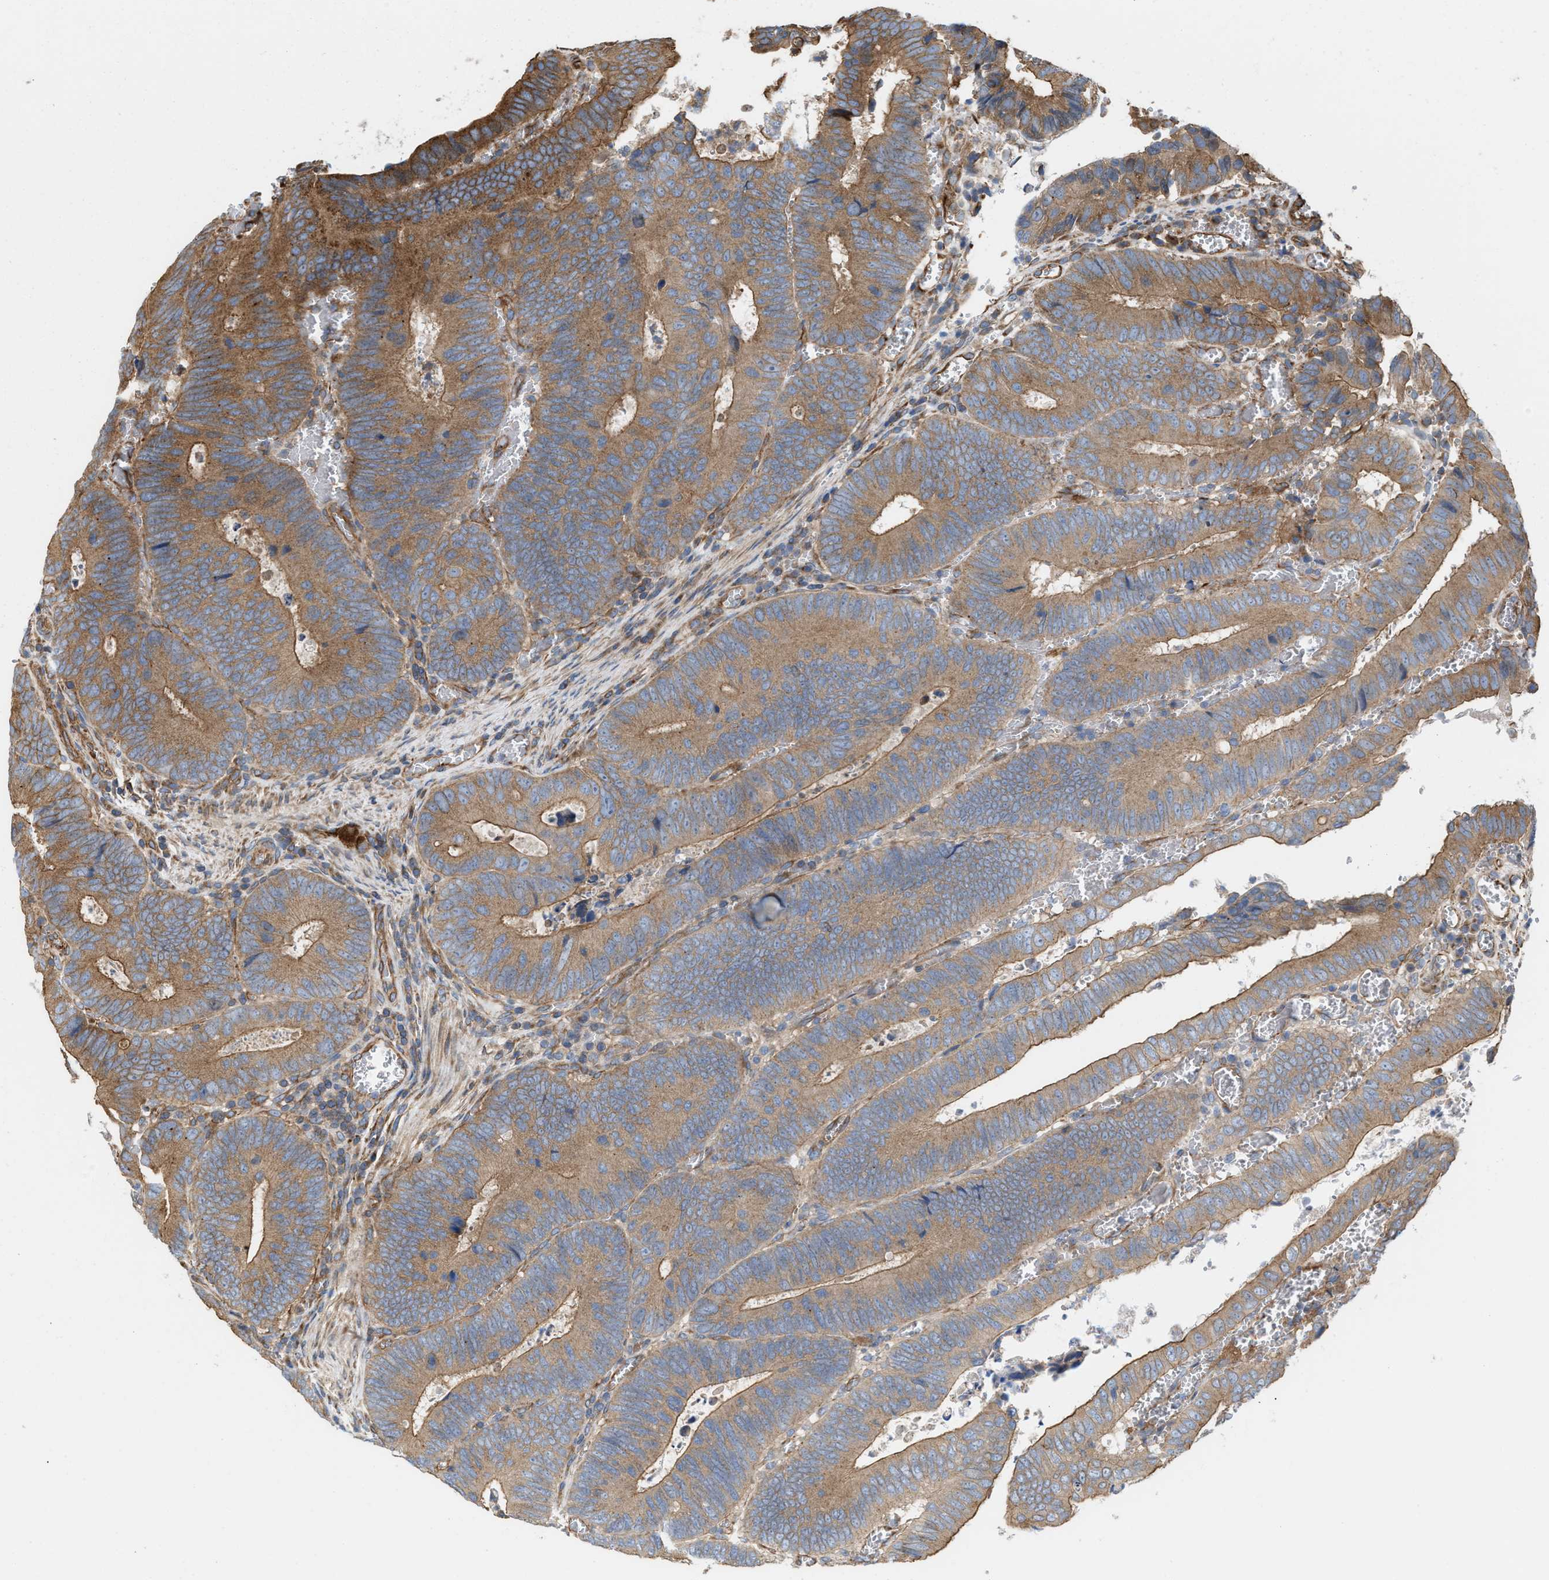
{"staining": {"intensity": "moderate", "quantity": ">75%", "location": "cytoplasmic/membranous"}, "tissue": "colorectal cancer", "cell_type": "Tumor cells", "image_type": "cancer", "snomed": [{"axis": "morphology", "description": "Inflammation, NOS"}, {"axis": "morphology", "description": "Adenocarcinoma, NOS"}, {"axis": "topography", "description": "Colon"}], "caption": "Tumor cells demonstrate medium levels of moderate cytoplasmic/membranous positivity in about >75% of cells in human colorectal cancer (adenocarcinoma). (IHC, brightfield microscopy, high magnification).", "gene": "EPS15L1", "patient": {"sex": "male", "age": 72}}